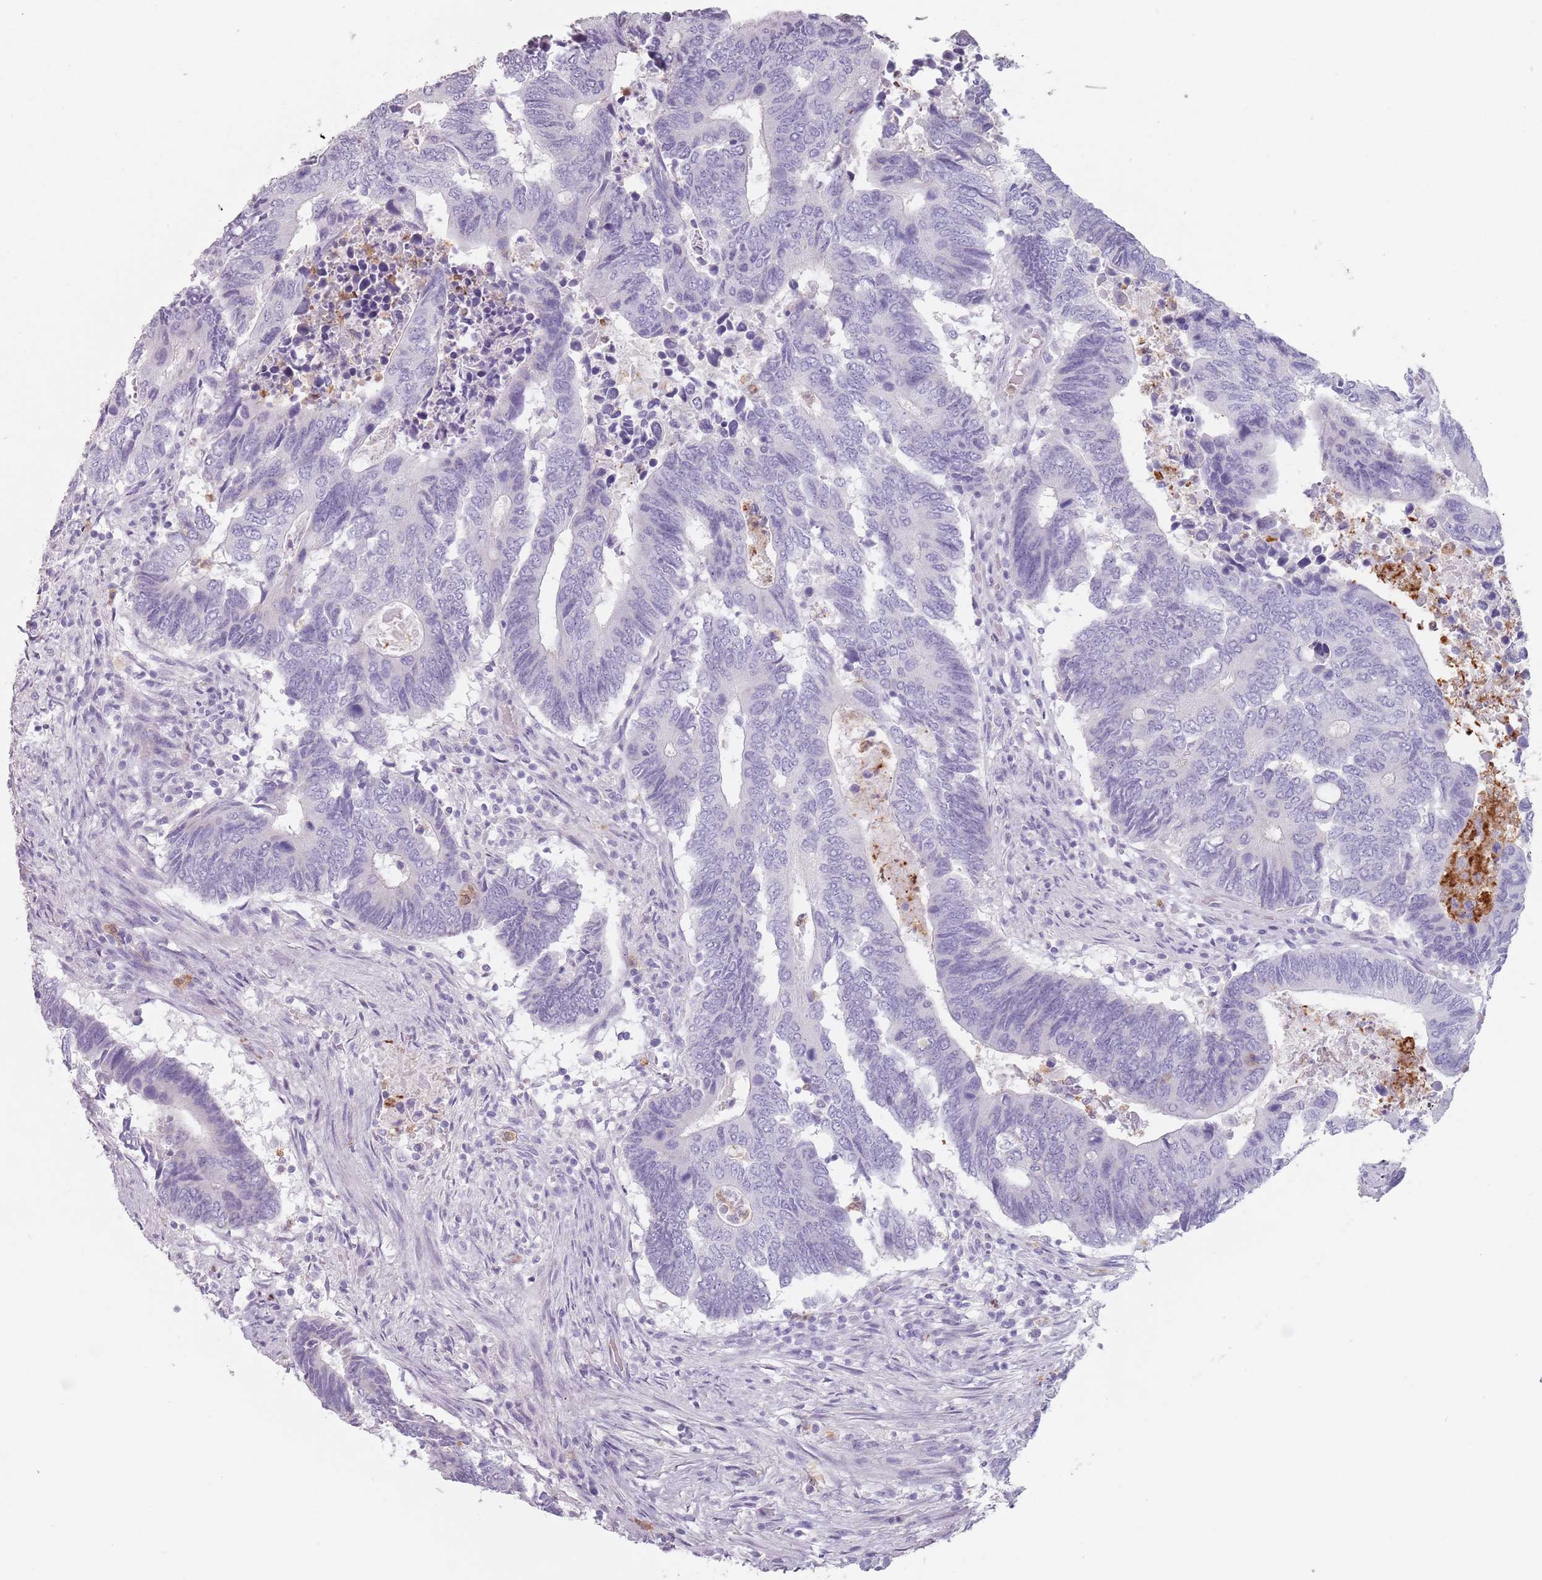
{"staining": {"intensity": "negative", "quantity": "none", "location": "none"}, "tissue": "colorectal cancer", "cell_type": "Tumor cells", "image_type": "cancer", "snomed": [{"axis": "morphology", "description": "Adenocarcinoma, NOS"}, {"axis": "topography", "description": "Colon"}], "caption": "This histopathology image is of colorectal adenocarcinoma stained with immunohistochemistry to label a protein in brown with the nuclei are counter-stained blue. There is no positivity in tumor cells.", "gene": "ZNF584", "patient": {"sex": "male", "age": 87}}